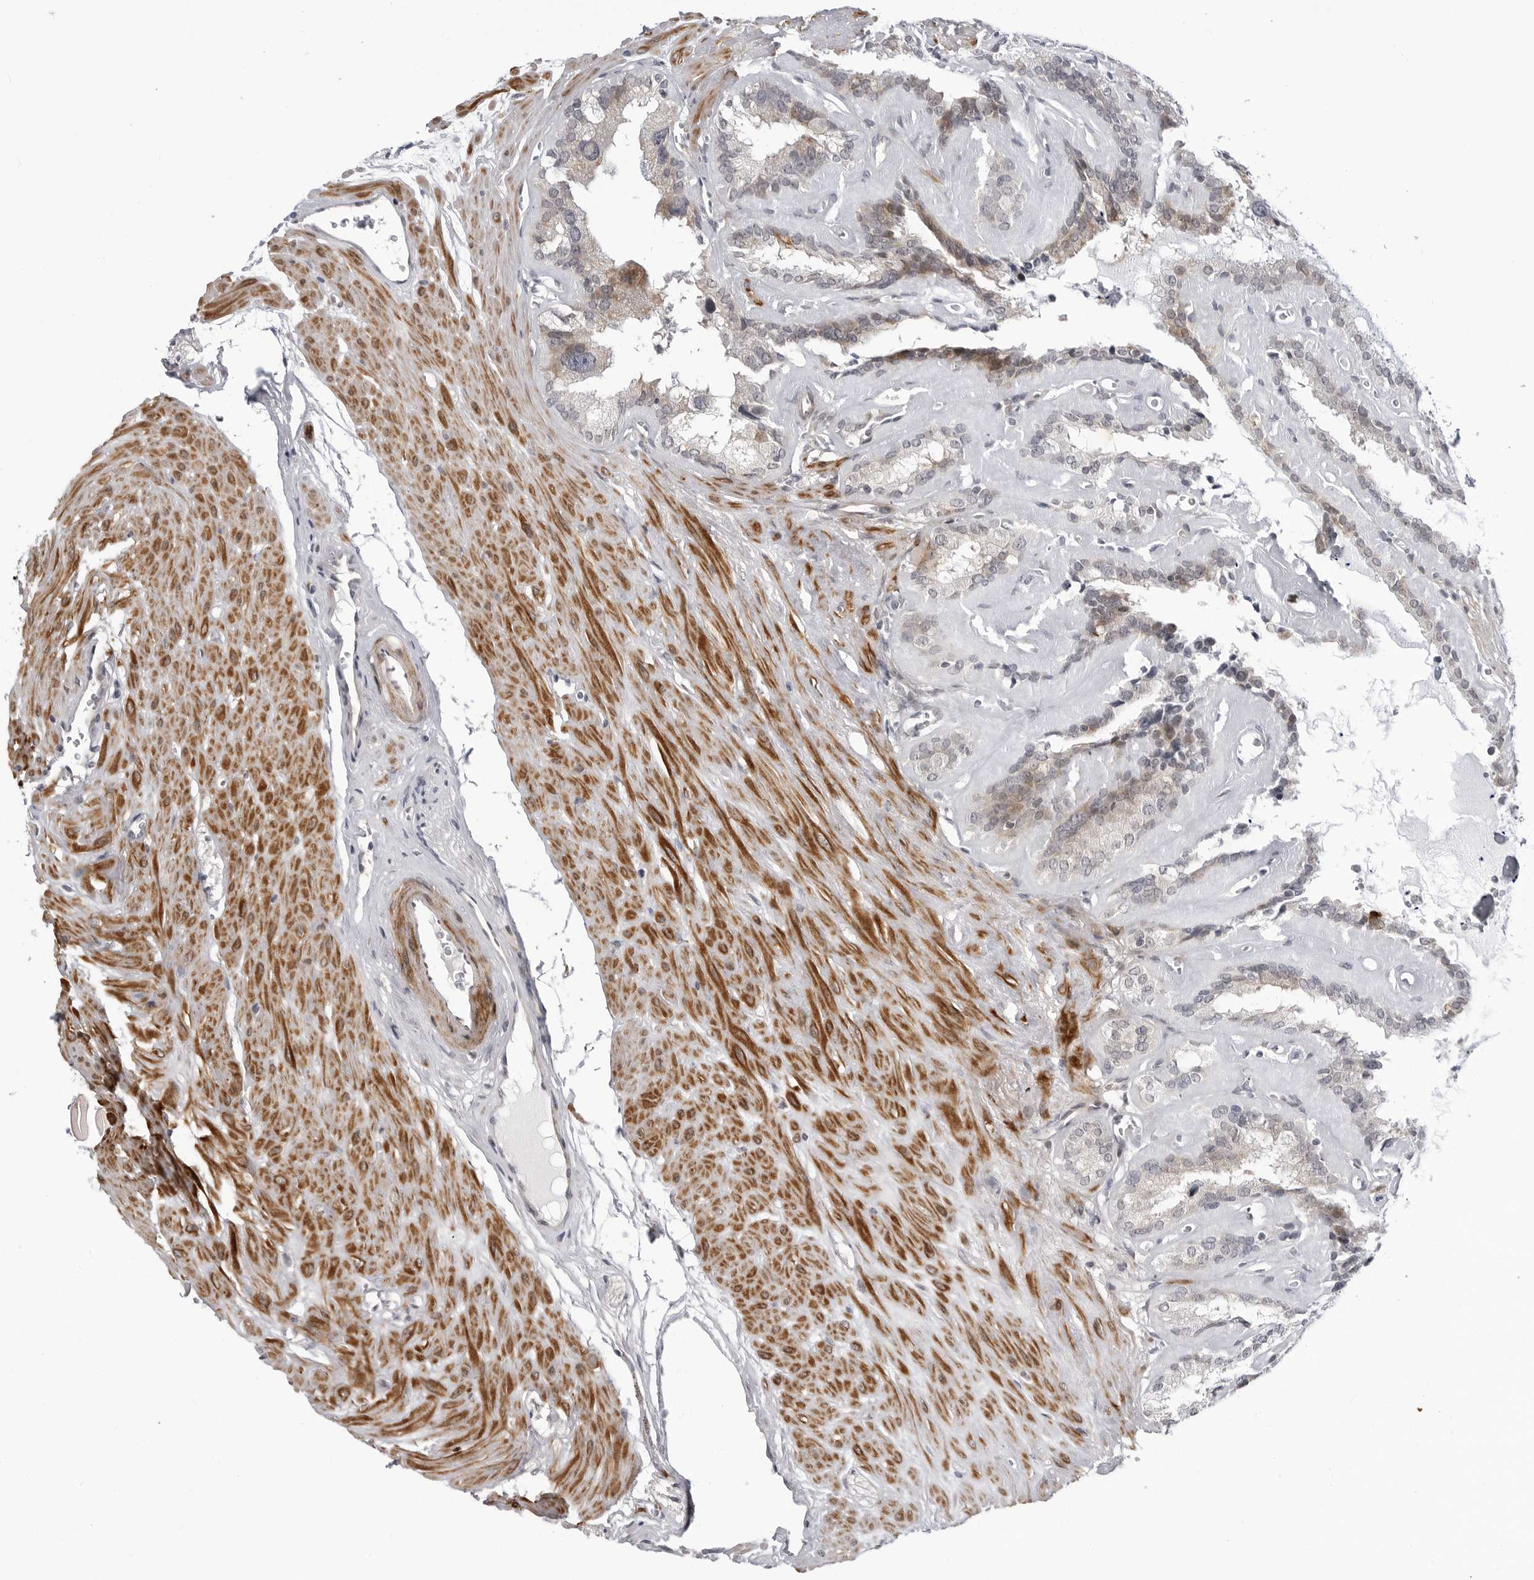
{"staining": {"intensity": "moderate", "quantity": "<25%", "location": "cytoplasmic/membranous"}, "tissue": "seminal vesicle", "cell_type": "Glandular cells", "image_type": "normal", "snomed": [{"axis": "morphology", "description": "Normal tissue, NOS"}, {"axis": "topography", "description": "Prostate"}, {"axis": "topography", "description": "Seminal veicle"}], "caption": "IHC staining of unremarkable seminal vesicle, which shows low levels of moderate cytoplasmic/membranous staining in approximately <25% of glandular cells indicating moderate cytoplasmic/membranous protein expression. The staining was performed using DAB (brown) for protein detection and nuclei were counterstained in hematoxylin (blue).", "gene": "ADAMTS5", "patient": {"sex": "male", "age": 59}}